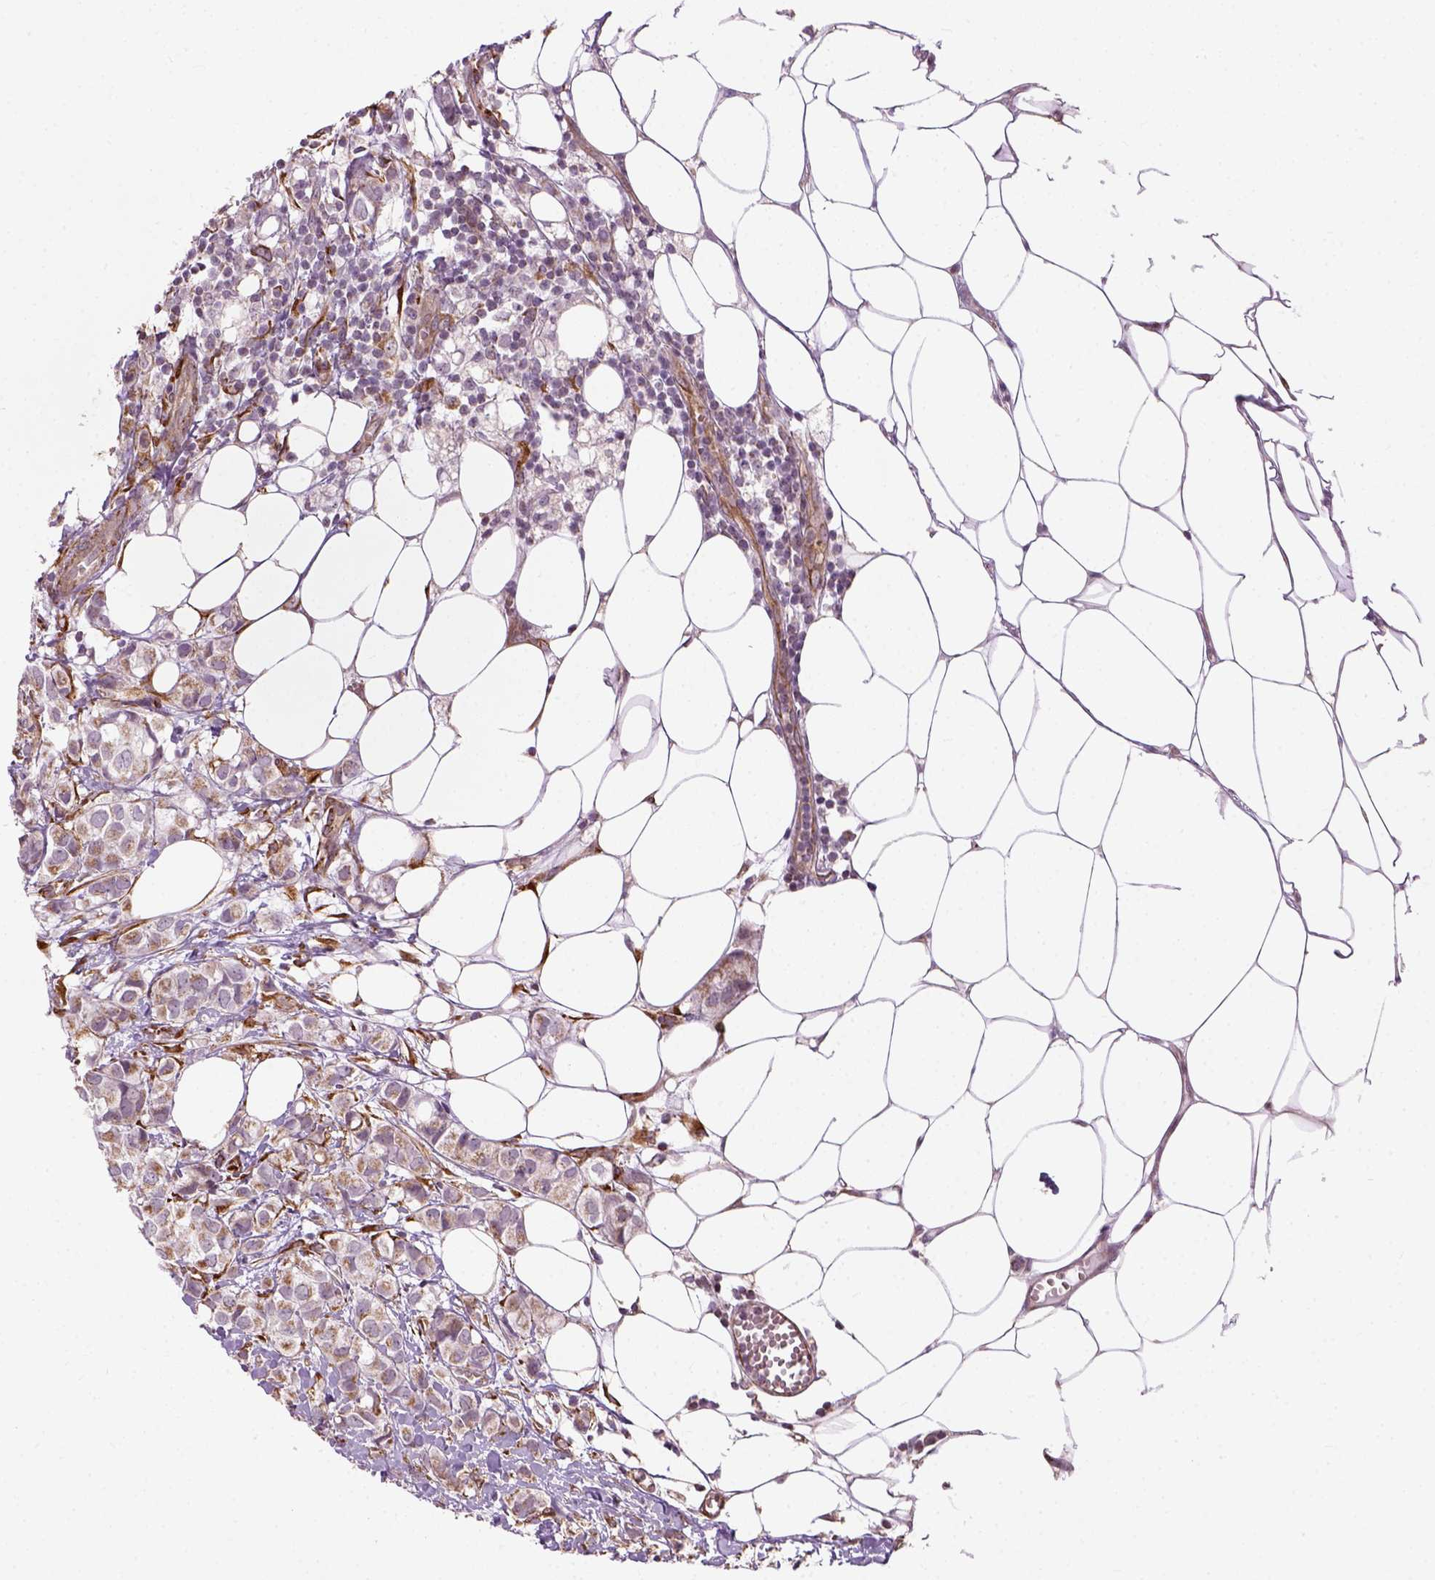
{"staining": {"intensity": "weak", "quantity": ">75%", "location": "cytoplasmic/membranous"}, "tissue": "breast cancer", "cell_type": "Tumor cells", "image_type": "cancer", "snomed": [{"axis": "morphology", "description": "Duct carcinoma"}, {"axis": "topography", "description": "Breast"}], "caption": "Immunohistochemistry image of breast cancer (invasive ductal carcinoma) stained for a protein (brown), which displays low levels of weak cytoplasmic/membranous positivity in about >75% of tumor cells.", "gene": "XK", "patient": {"sex": "female", "age": 85}}